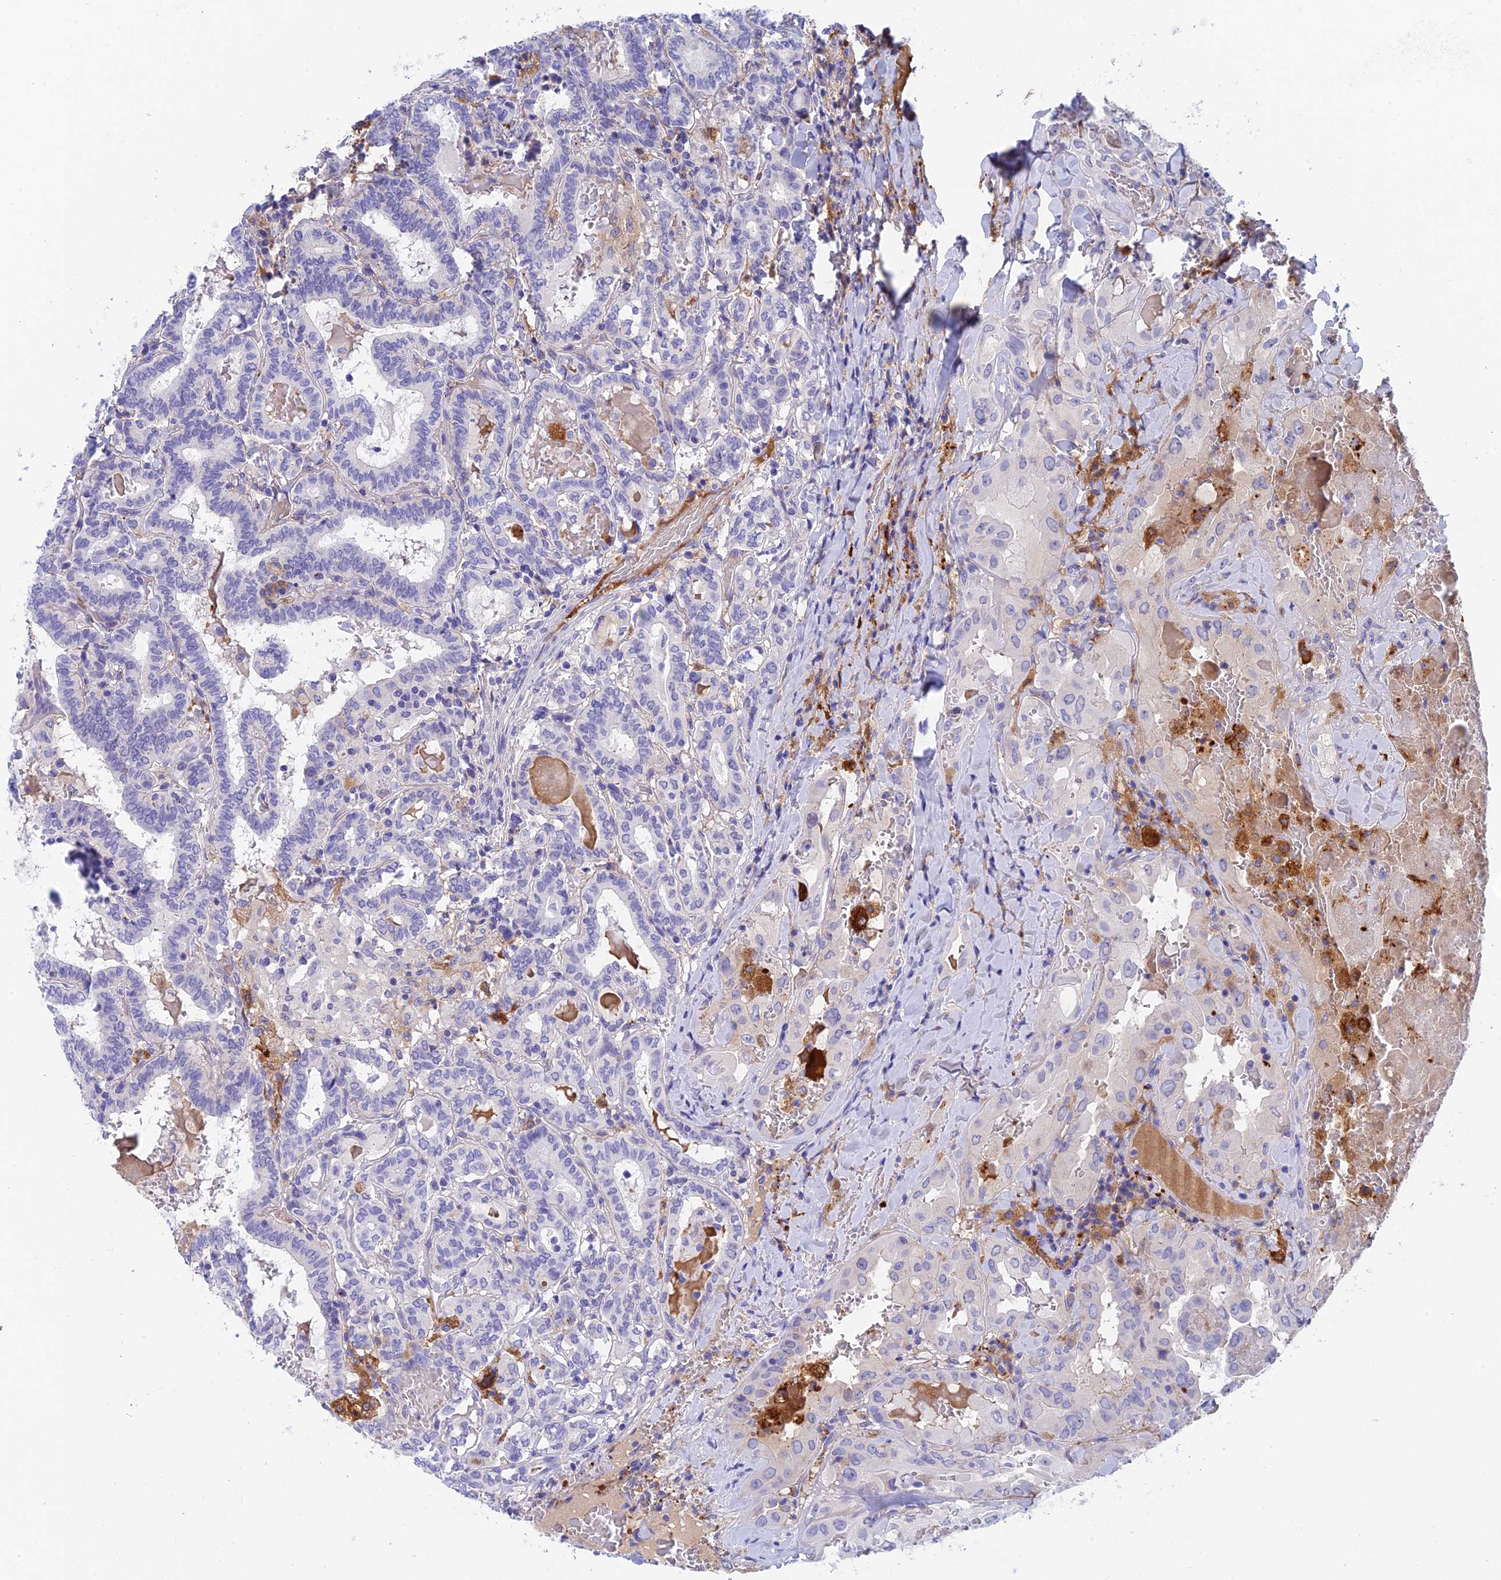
{"staining": {"intensity": "negative", "quantity": "none", "location": "none"}, "tissue": "thyroid cancer", "cell_type": "Tumor cells", "image_type": "cancer", "snomed": [{"axis": "morphology", "description": "Papillary adenocarcinoma, NOS"}, {"axis": "topography", "description": "Thyroid gland"}], "caption": "The histopathology image shows no significant expression in tumor cells of thyroid papillary adenocarcinoma.", "gene": "ADAMTS13", "patient": {"sex": "female", "age": 72}}